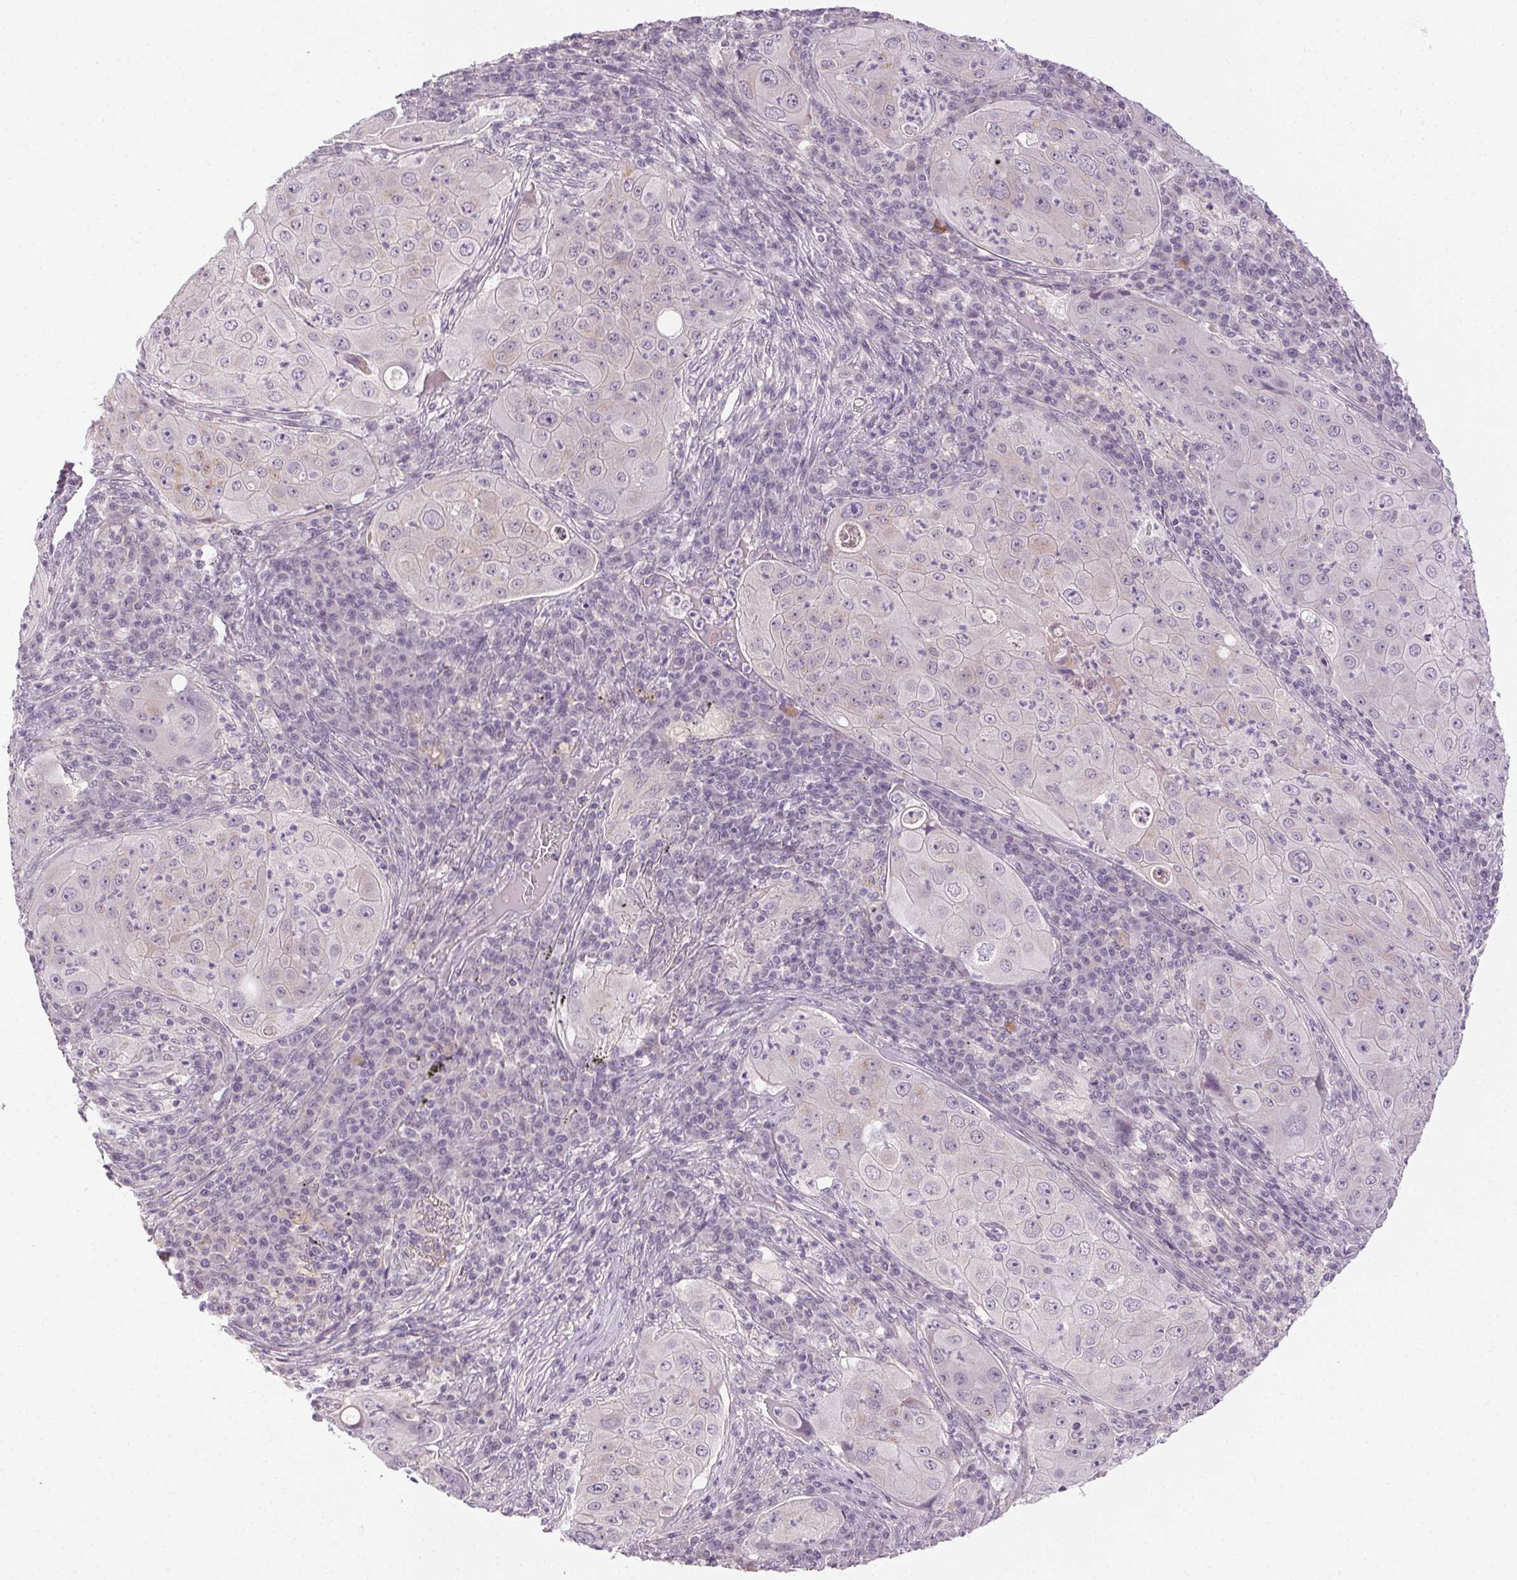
{"staining": {"intensity": "negative", "quantity": "none", "location": "none"}, "tissue": "lung cancer", "cell_type": "Tumor cells", "image_type": "cancer", "snomed": [{"axis": "morphology", "description": "Squamous cell carcinoma, NOS"}, {"axis": "topography", "description": "Lung"}], "caption": "Immunohistochemistry image of neoplastic tissue: human squamous cell carcinoma (lung) stained with DAB demonstrates no significant protein expression in tumor cells.", "gene": "FAM168A", "patient": {"sex": "female", "age": 59}}